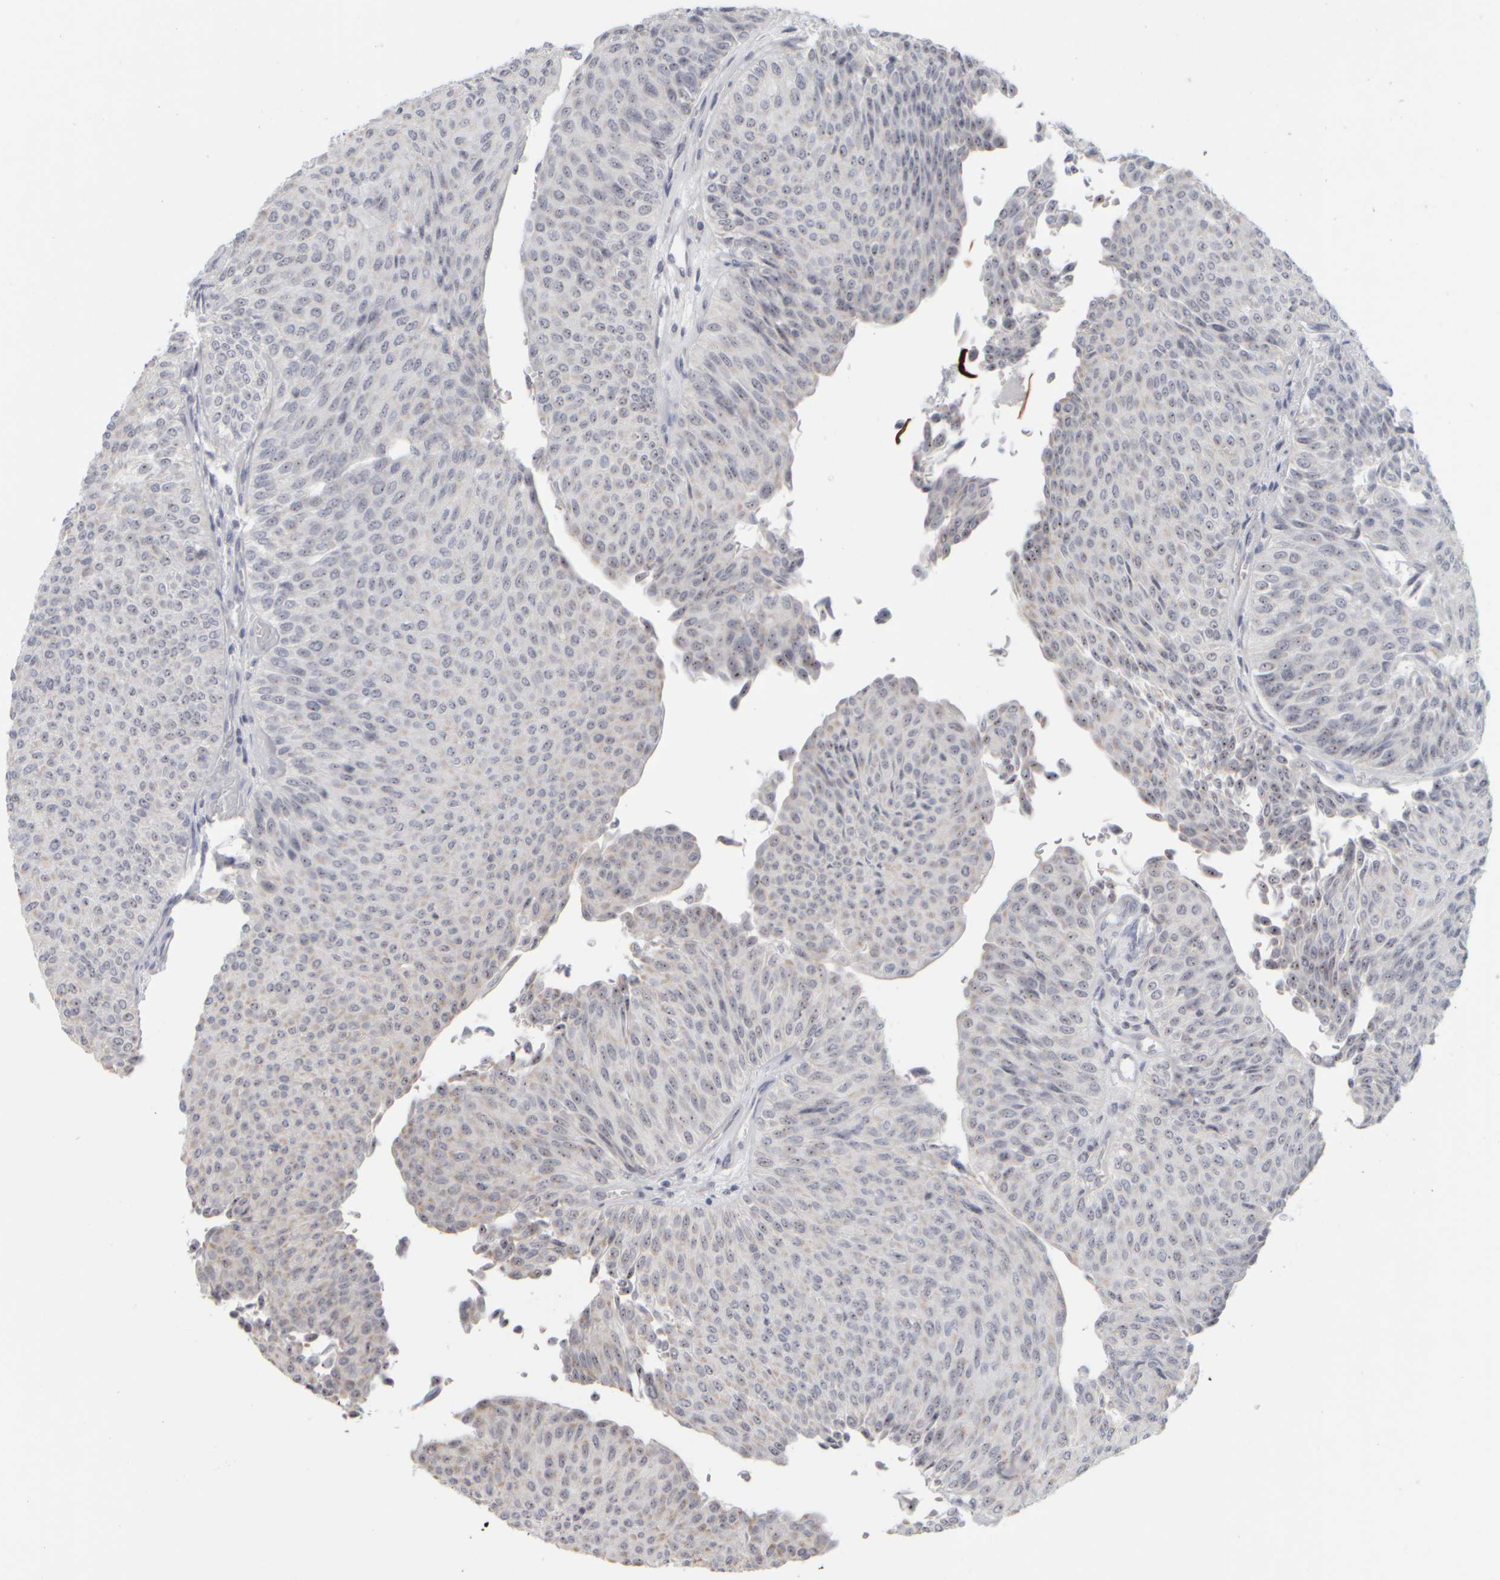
{"staining": {"intensity": "moderate", "quantity": "25%-75%", "location": "nuclear"}, "tissue": "urothelial cancer", "cell_type": "Tumor cells", "image_type": "cancer", "snomed": [{"axis": "morphology", "description": "Urothelial carcinoma, Low grade"}, {"axis": "topography", "description": "Urinary bladder"}], "caption": "Urothelial cancer was stained to show a protein in brown. There is medium levels of moderate nuclear positivity in approximately 25%-75% of tumor cells.", "gene": "DCXR", "patient": {"sex": "male", "age": 78}}